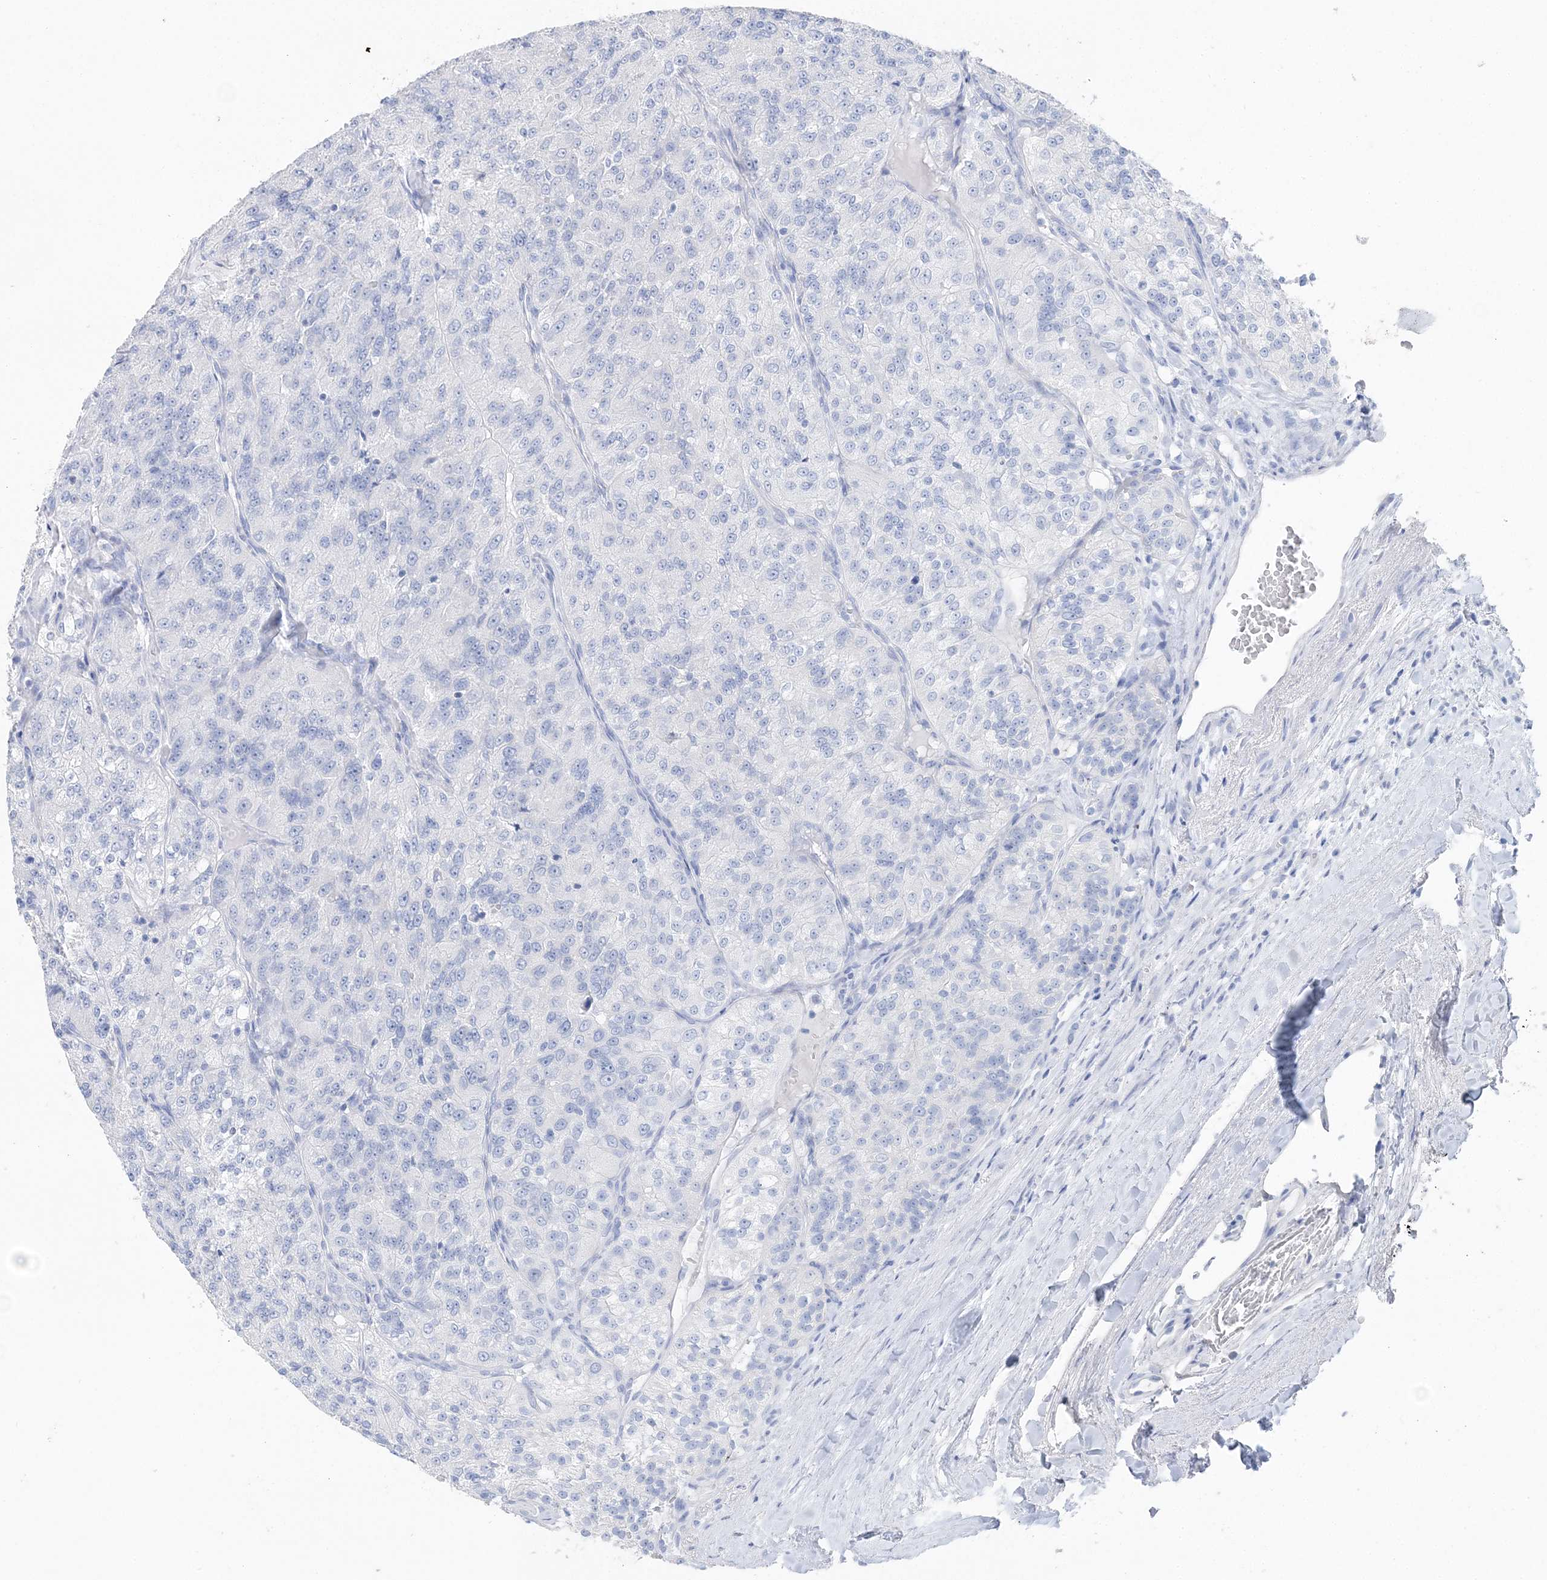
{"staining": {"intensity": "negative", "quantity": "none", "location": "none"}, "tissue": "renal cancer", "cell_type": "Tumor cells", "image_type": "cancer", "snomed": [{"axis": "morphology", "description": "Adenocarcinoma, NOS"}, {"axis": "topography", "description": "Kidney"}], "caption": "This is a histopathology image of immunohistochemistry staining of renal cancer (adenocarcinoma), which shows no staining in tumor cells.", "gene": "TSPYL6", "patient": {"sex": "female", "age": 63}}